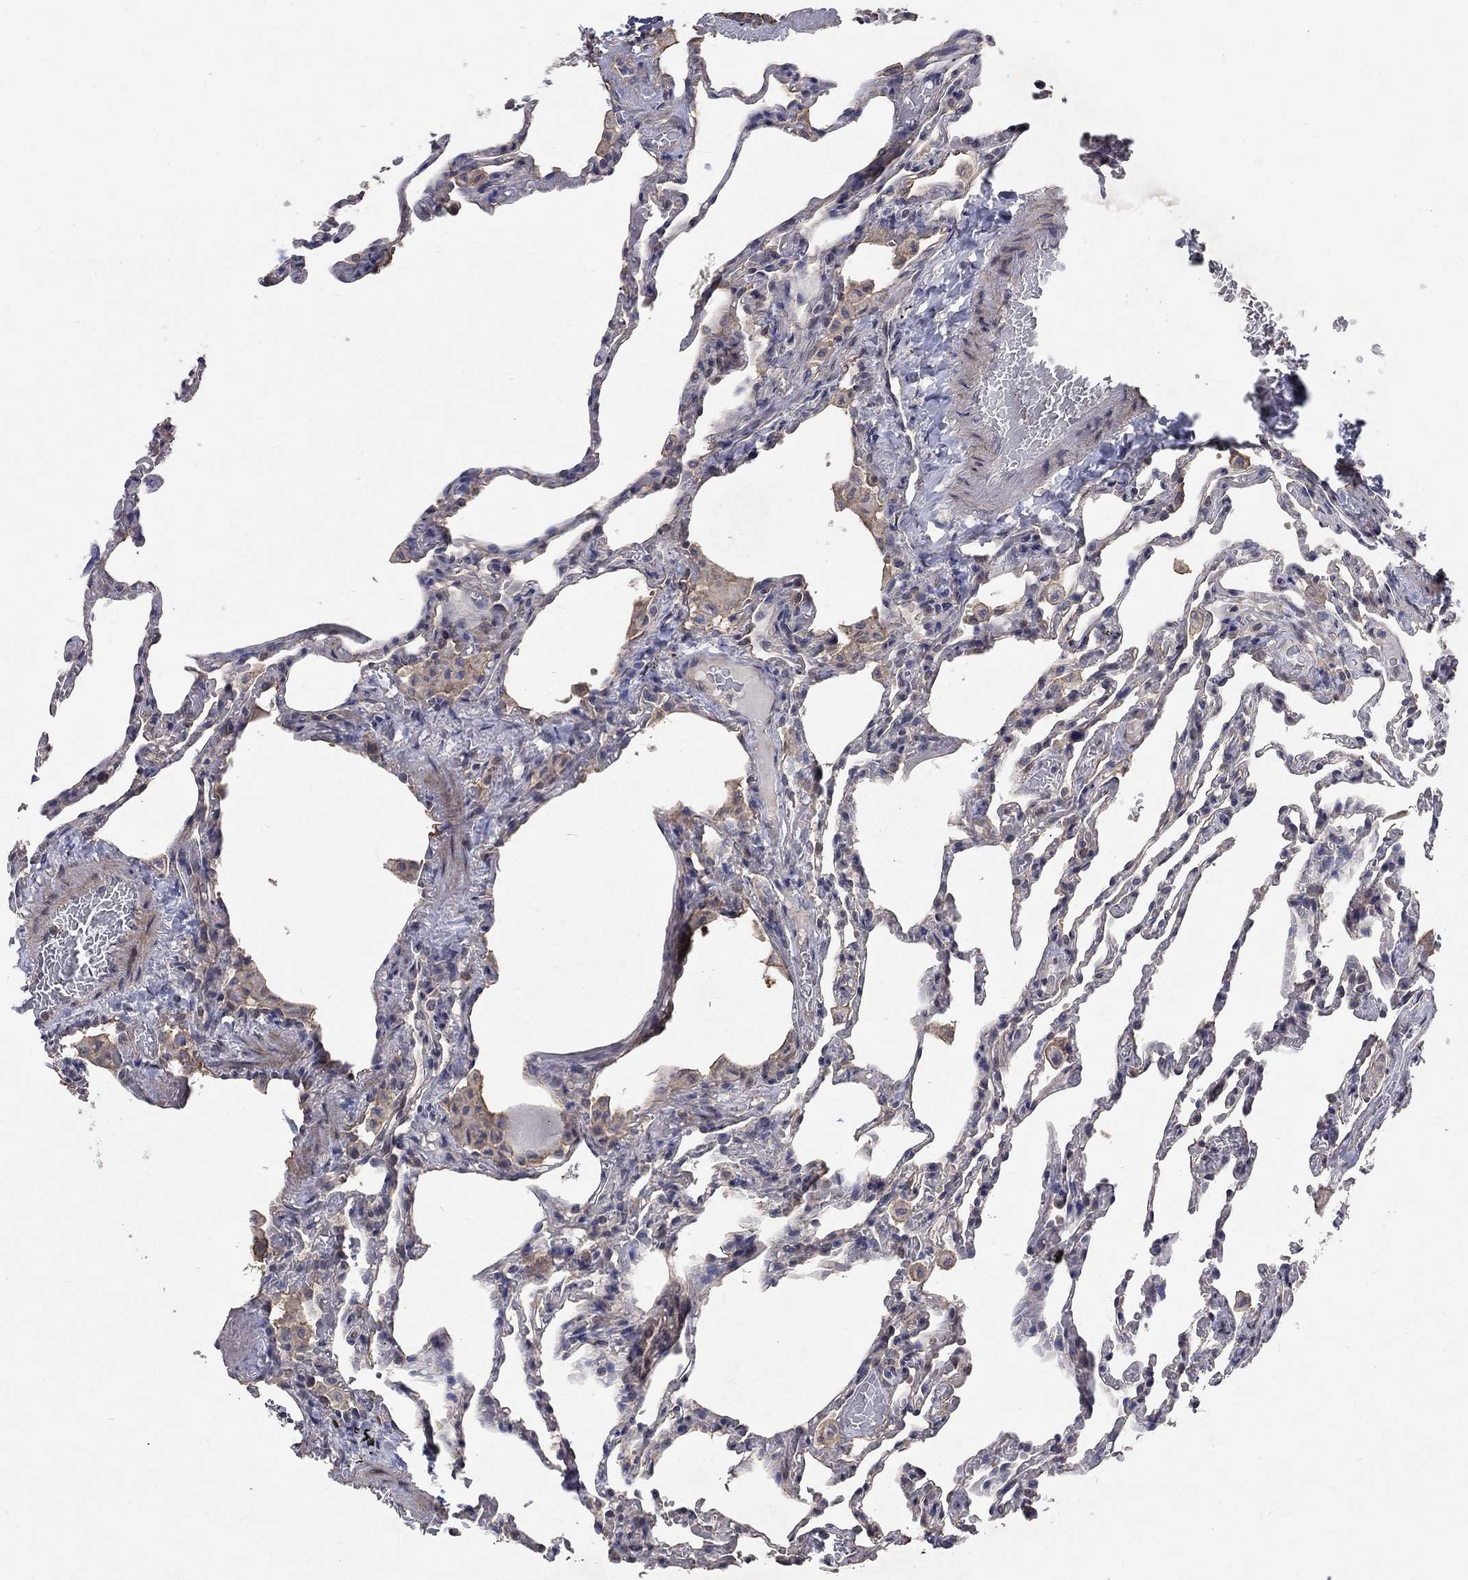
{"staining": {"intensity": "negative", "quantity": "none", "location": "none"}, "tissue": "lung", "cell_type": "Alveolar cells", "image_type": "normal", "snomed": [{"axis": "morphology", "description": "Normal tissue, NOS"}, {"axis": "topography", "description": "Lung"}], "caption": "This photomicrograph is of normal lung stained with immunohistochemistry (IHC) to label a protein in brown with the nuclei are counter-stained blue. There is no positivity in alveolar cells. (Brightfield microscopy of DAB (3,3'-diaminobenzidine) immunohistochemistry (IHC) at high magnification).", "gene": "CHST5", "patient": {"sex": "female", "age": 43}}